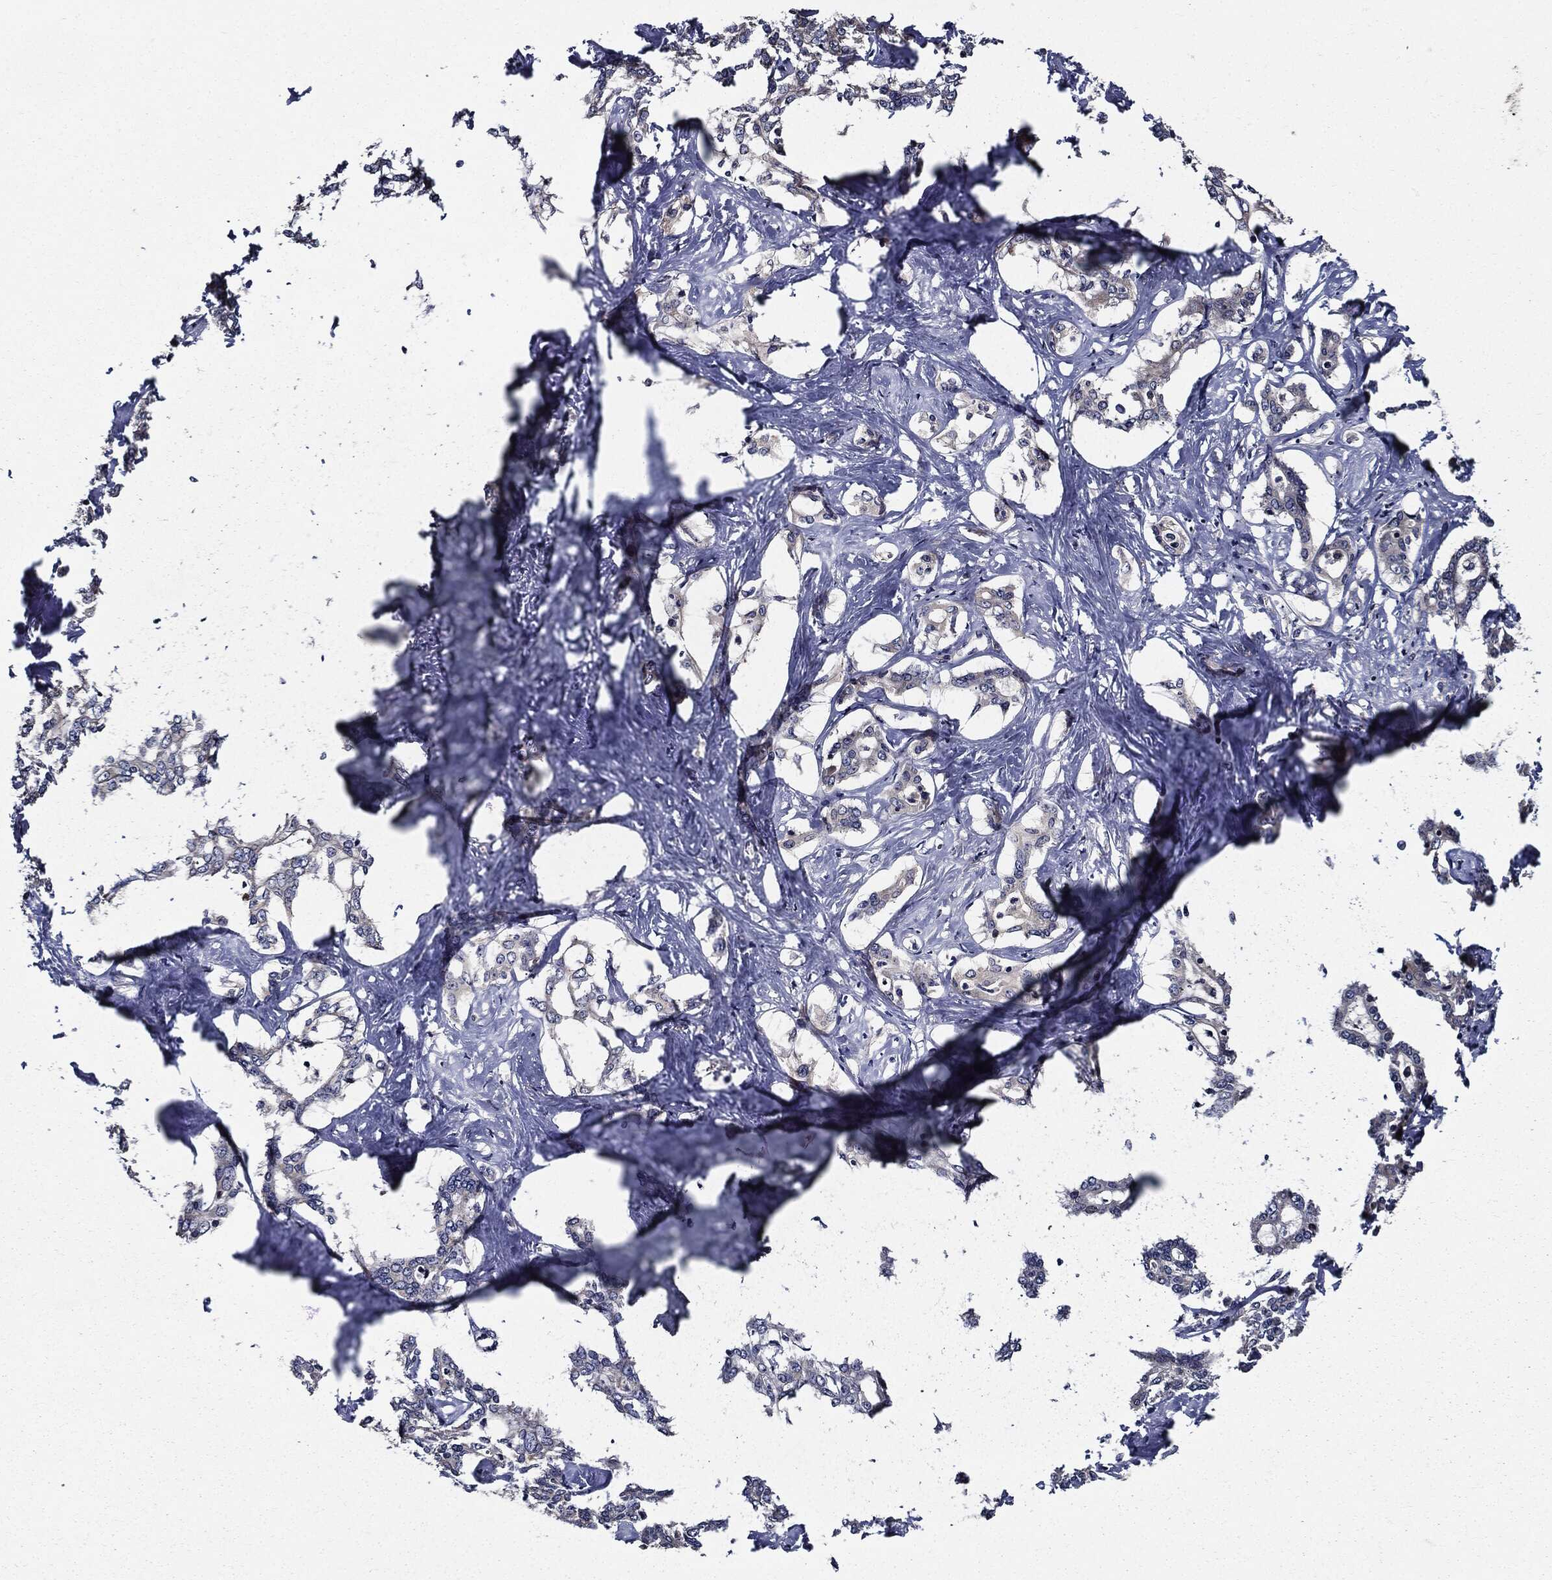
{"staining": {"intensity": "weak", "quantity": "<25%", "location": "cytoplasmic/membranous"}, "tissue": "liver cancer", "cell_type": "Tumor cells", "image_type": "cancer", "snomed": [{"axis": "morphology", "description": "Cholangiocarcinoma"}, {"axis": "topography", "description": "Liver"}], "caption": "This is an immunohistochemistry micrograph of liver cancer. There is no positivity in tumor cells.", "gene": "HTT", "patient": {"sex": "female", "age": 47}}